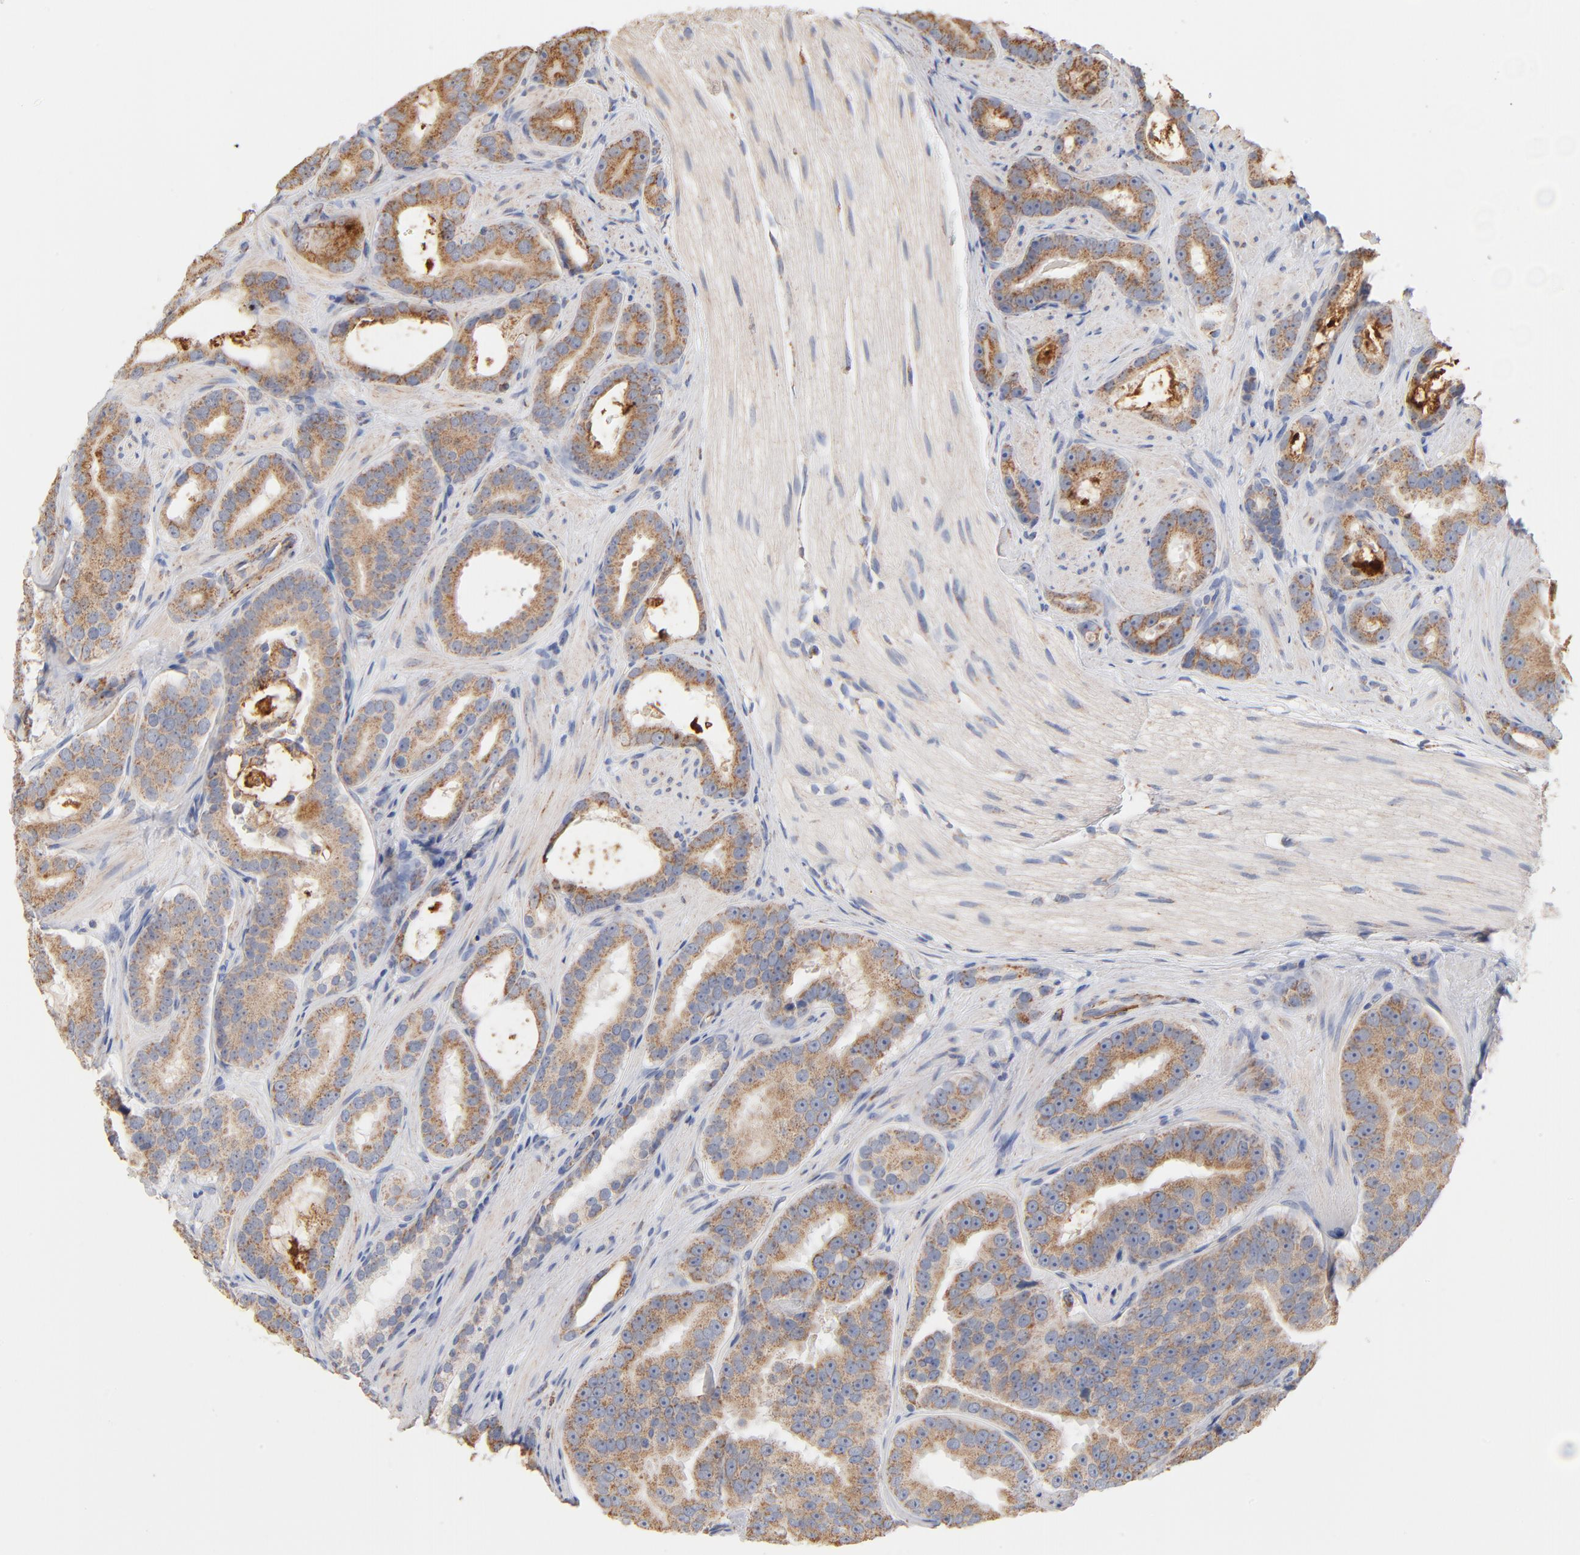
{"staining": {"intensity": "moderate", "quantity": ">75%", "location": "cytoplasmic/membranous"}, "tissue": "prostate cancer", "cell_type": "Tumor cells", "image_type": "cancer", "snomed": [{"axis": "morphology", "description": "Adenocarcinoma, Low grade"}, {"axis": "topography", "description": "Prostate"}], "caption": "A brown stain shows moderate cytoplasmic/membranous expression of a protein in prostate cancer tumor cells.", "gene": "UQCRC1", "patient": {"sex": "male", "age": 59}}